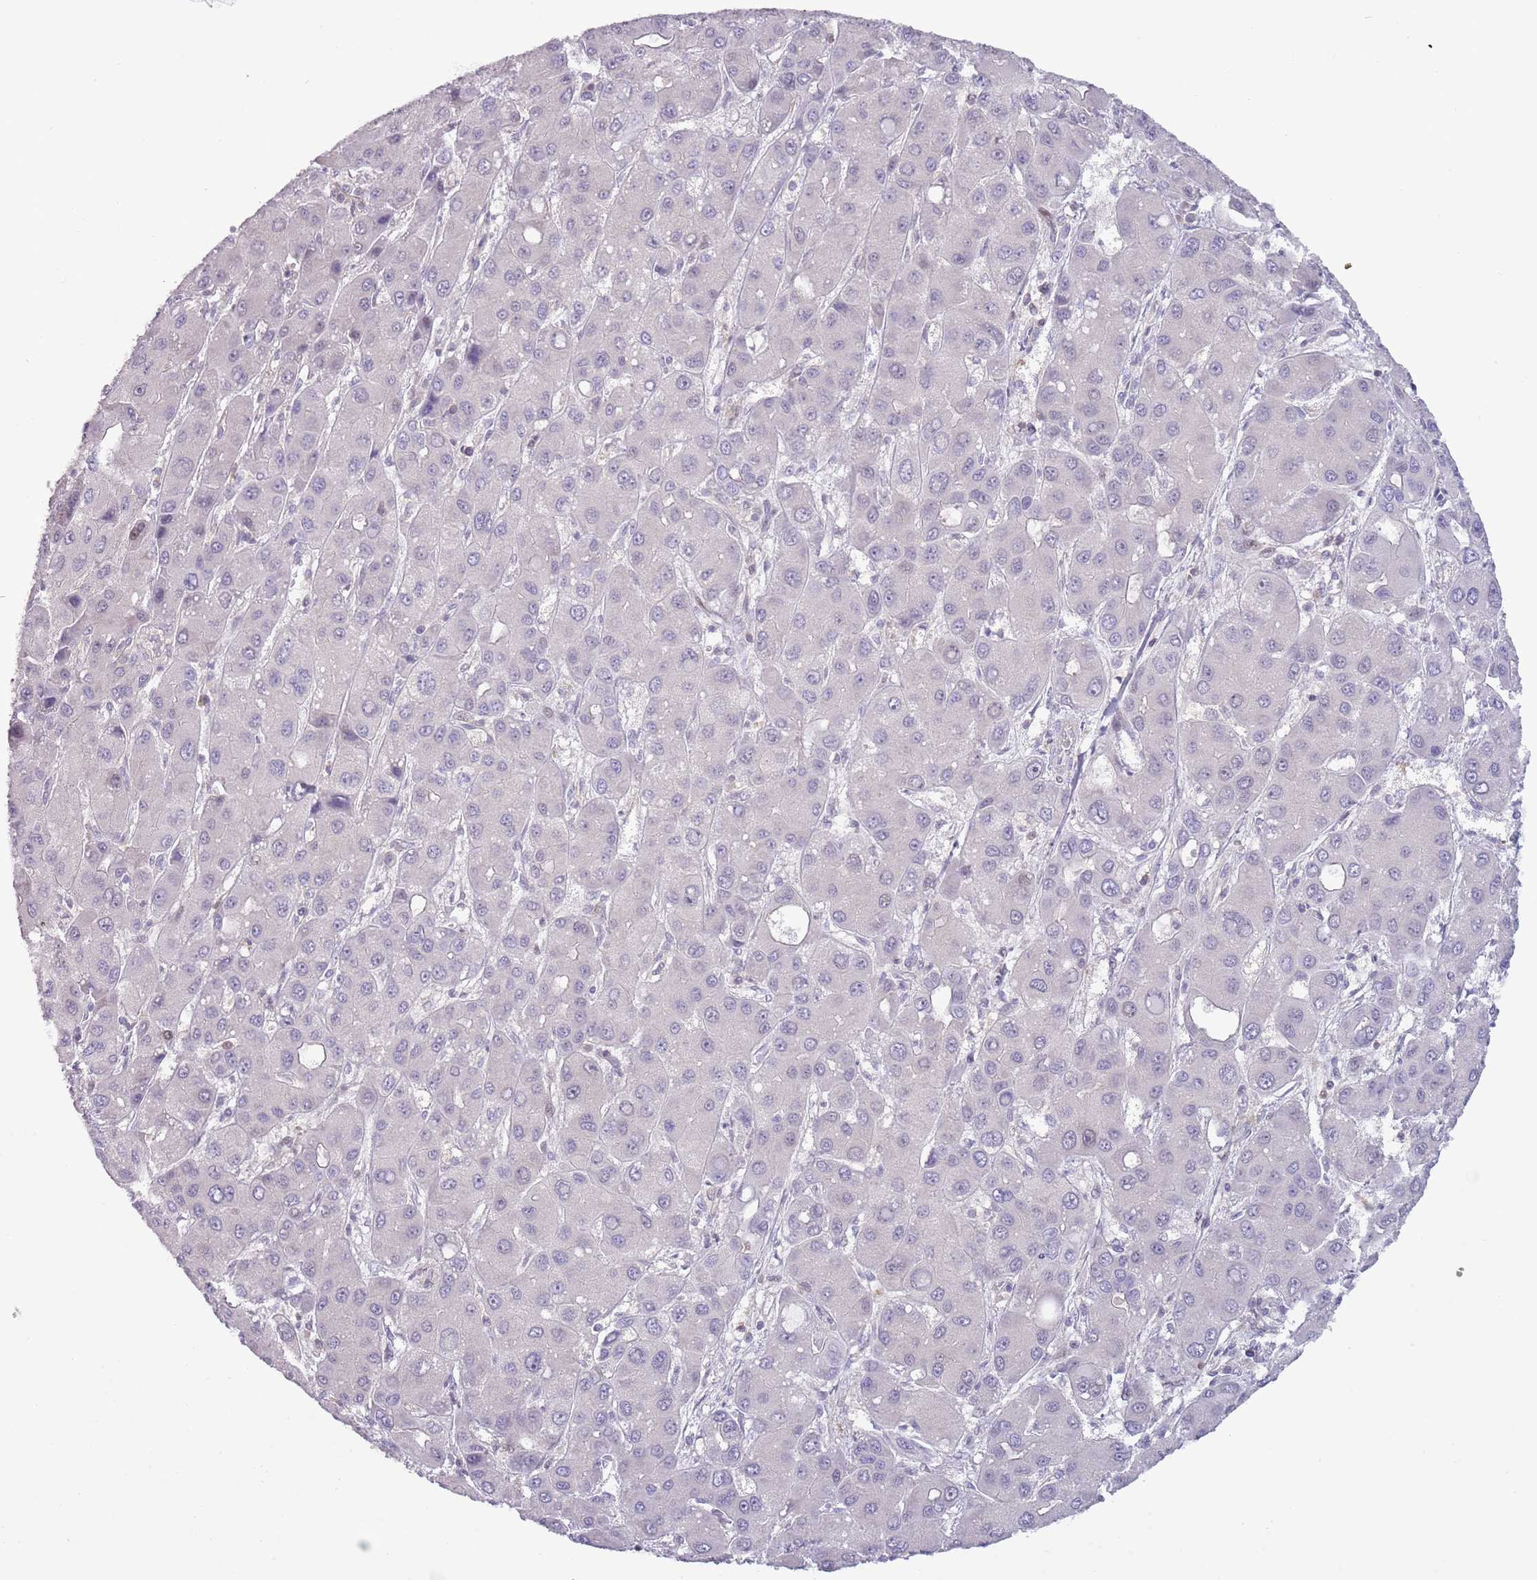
{"staining": {"intensity": "negative", "quantity": "none", "location": "none"}, "tissue": "liver cancer", "cell_type": "Tumor cells", "image_type": "cancer", "snomed": [{"axis": "morphology", "description": "Carcinoma, Hepatocellular, NOS"}, {"axis": "topography", "description": "Liver"}], "caption": "Tumor cells show no significant positivity in liver cancer (hepatocellular carcinoma).", "gene": "NBPF6", "patient": {"sex": "male", "age": 55}}